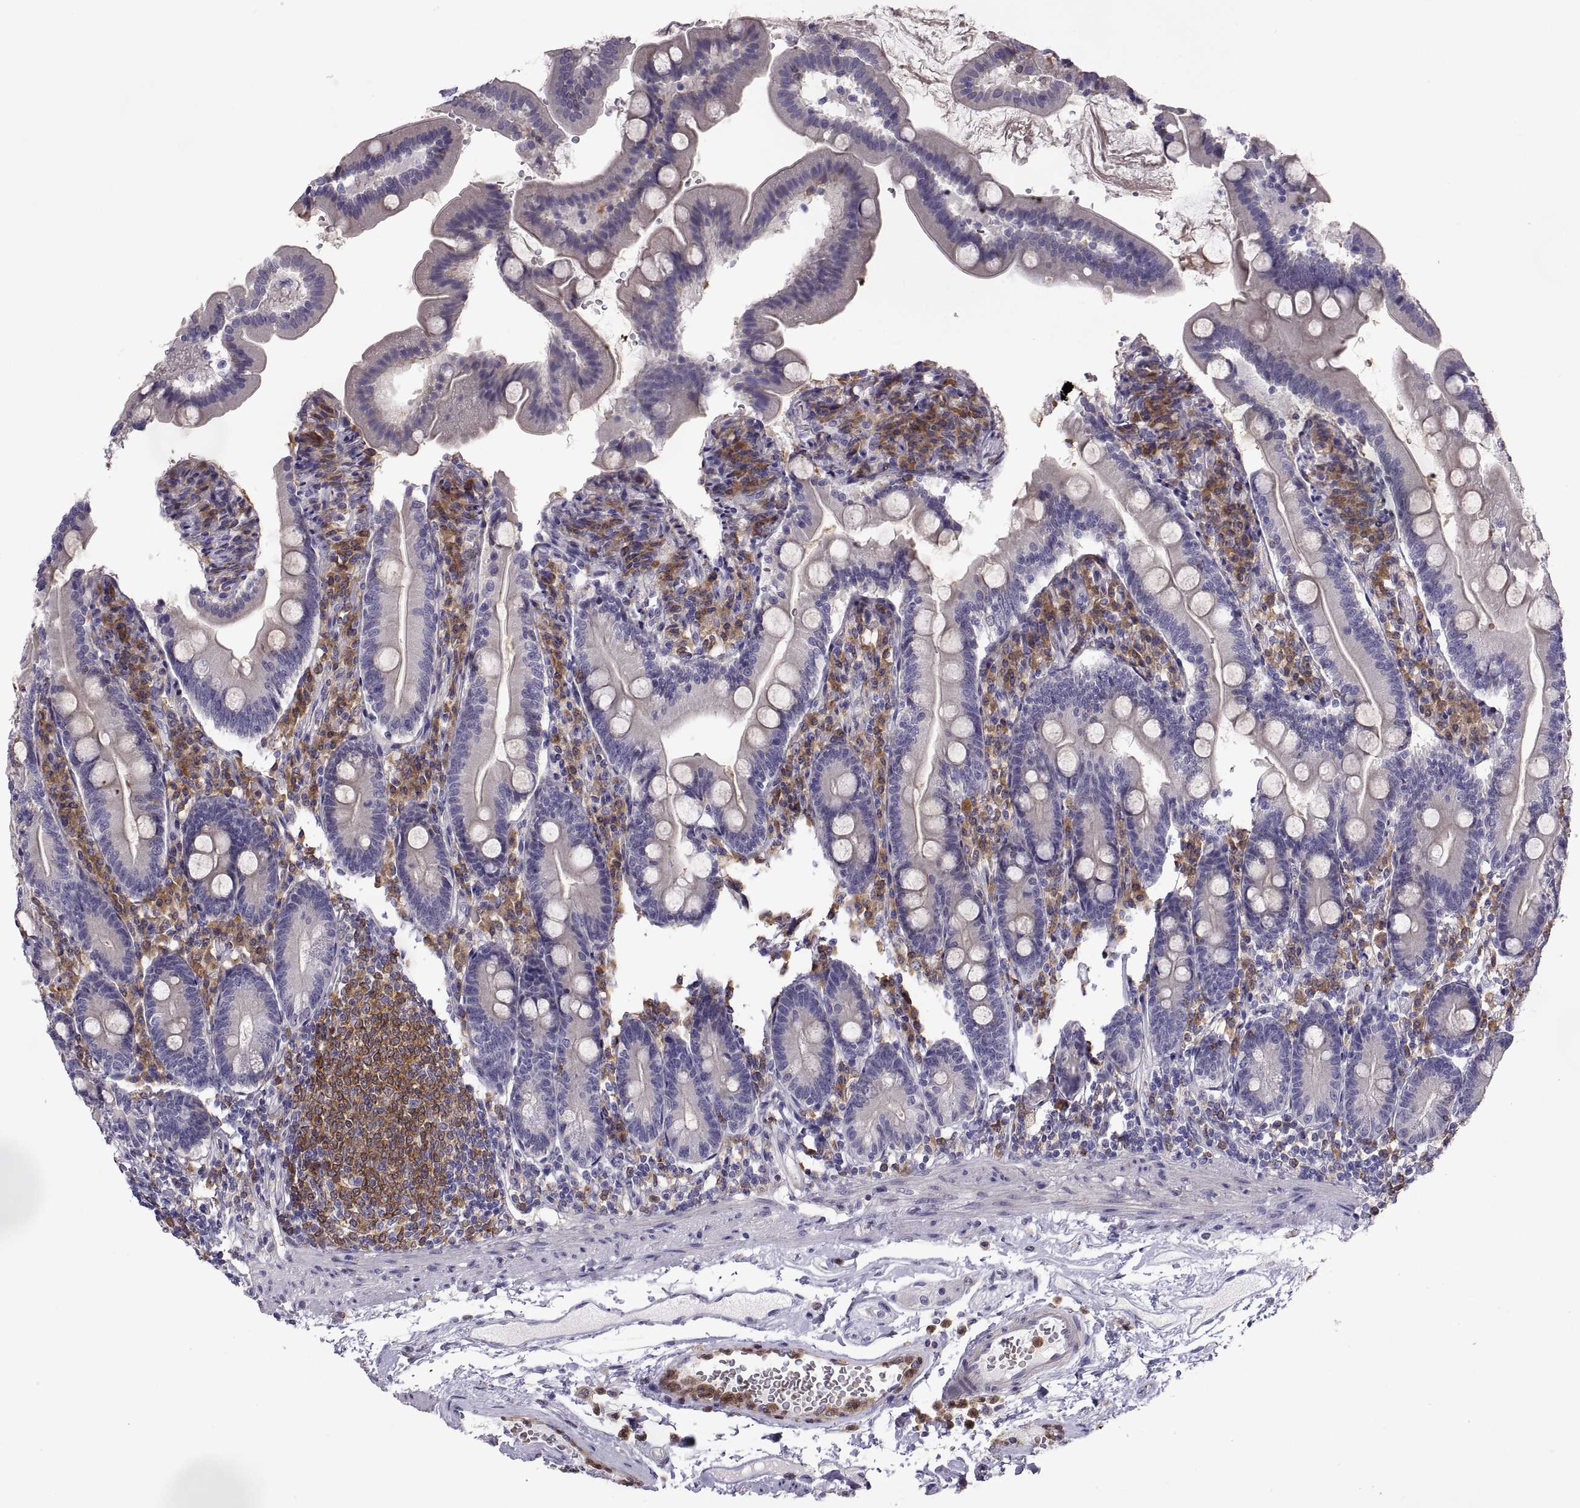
{"staining": {"intensity": "negative", "quantity": "none", "location": "none"}, "tissue": "duodenum", "cell_type": "Glandular cells", "image_type": "normal", "snomed": [{"axis": "morphology", "description": "Normal tissue, NOS"}, {"axis": "topography", "description": "Duodenum"}], "caption": "The immunohistochemistry (IHC) micrograph has no significant expression in glandular cells of duodenum. (Brightfield microscopy of DAB immunohistochemistry at high magnification).", "gene": "DOK3", "patient": {"sex": "female", "age": 67}}